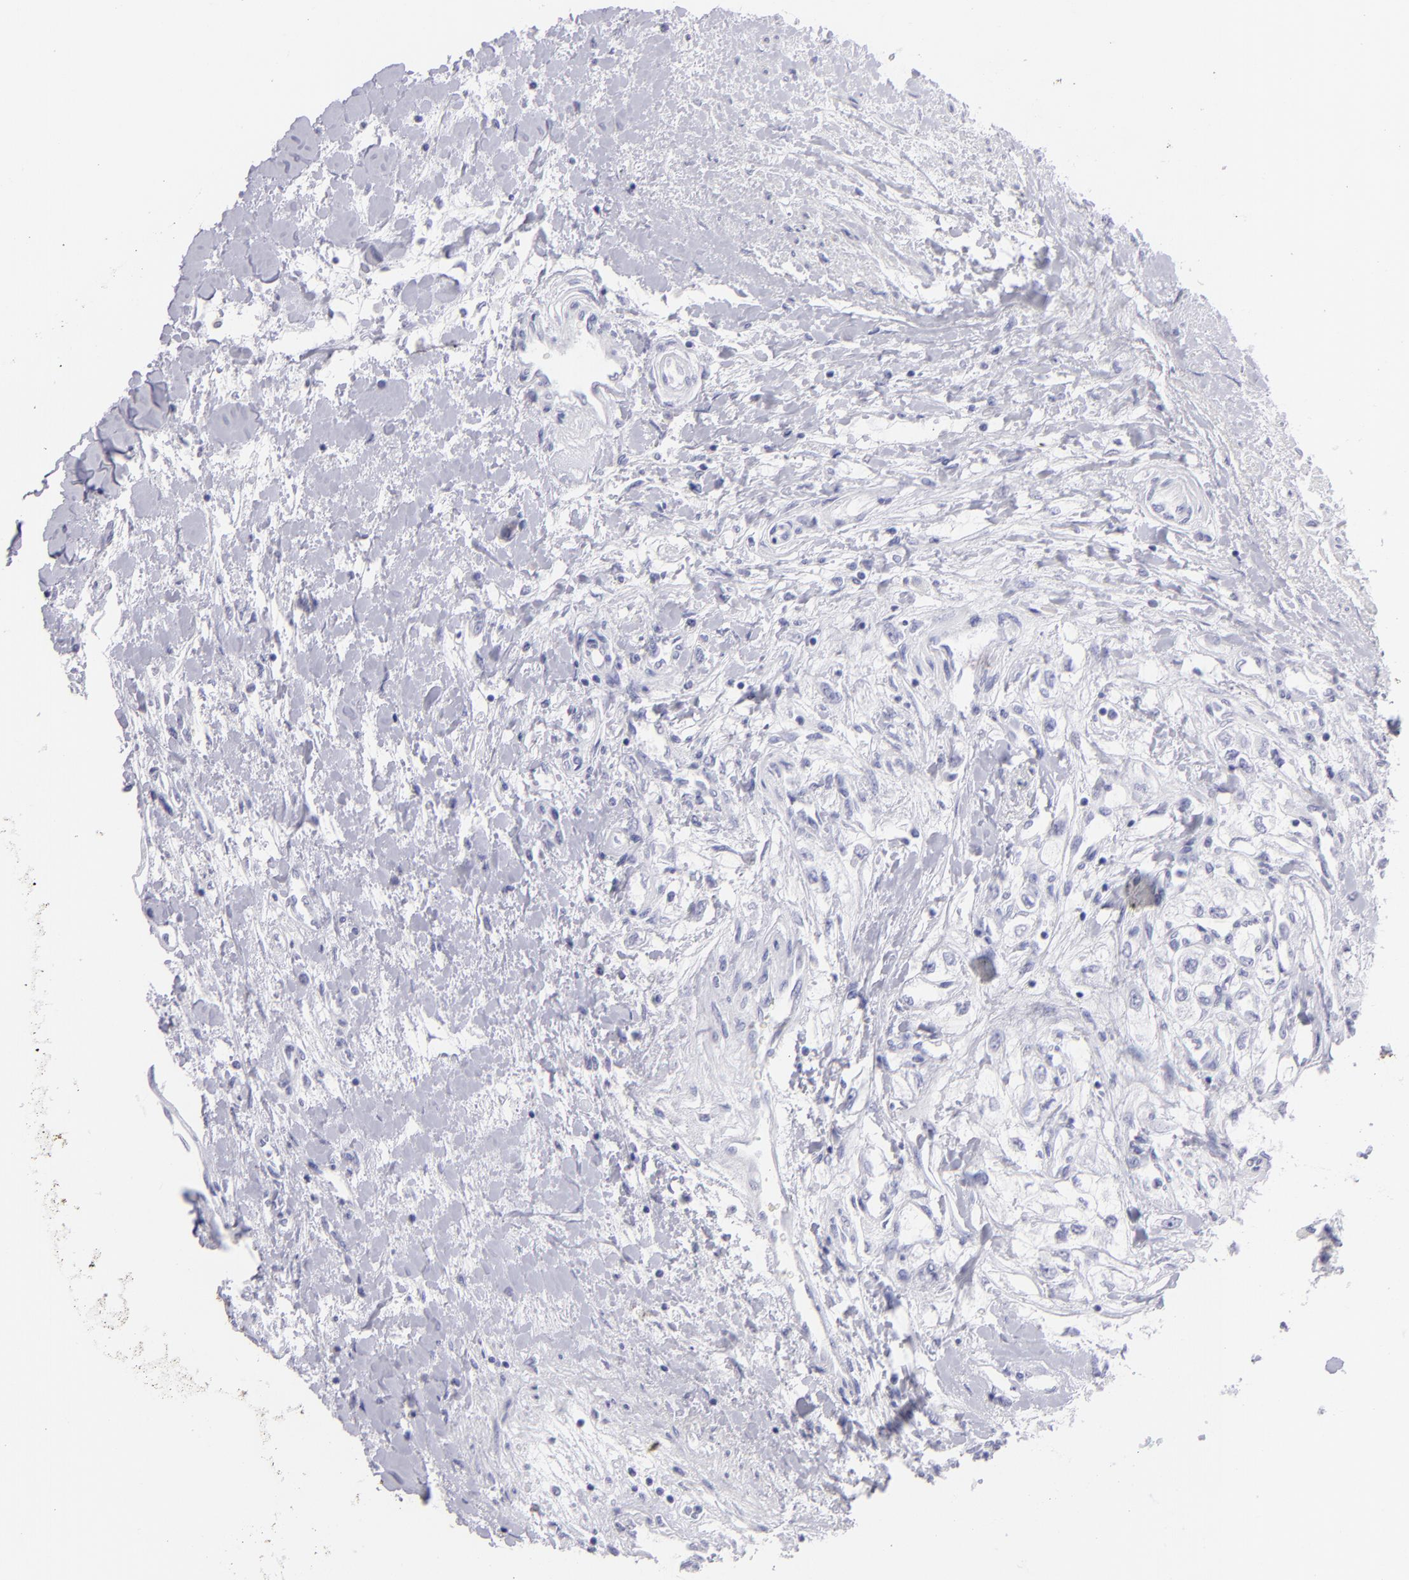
{"staining": {"intensity": "negative", "quantity": "none", "location": "none"}, "tissue": "renal cancer", "cell_type": "Tumor cells", "image_type": "cancer", "snomed": [{"axis": "morphology", "description": "Adenocarcinoma, NOS"}, {"axis": "topography", "description": "Kidney"}], "caption": "Tumor cells show no significant protein positivity in renal adenocarcinoma.", "gene": "SLC1A2", "patient": {"sex": "male", "age": 57}}